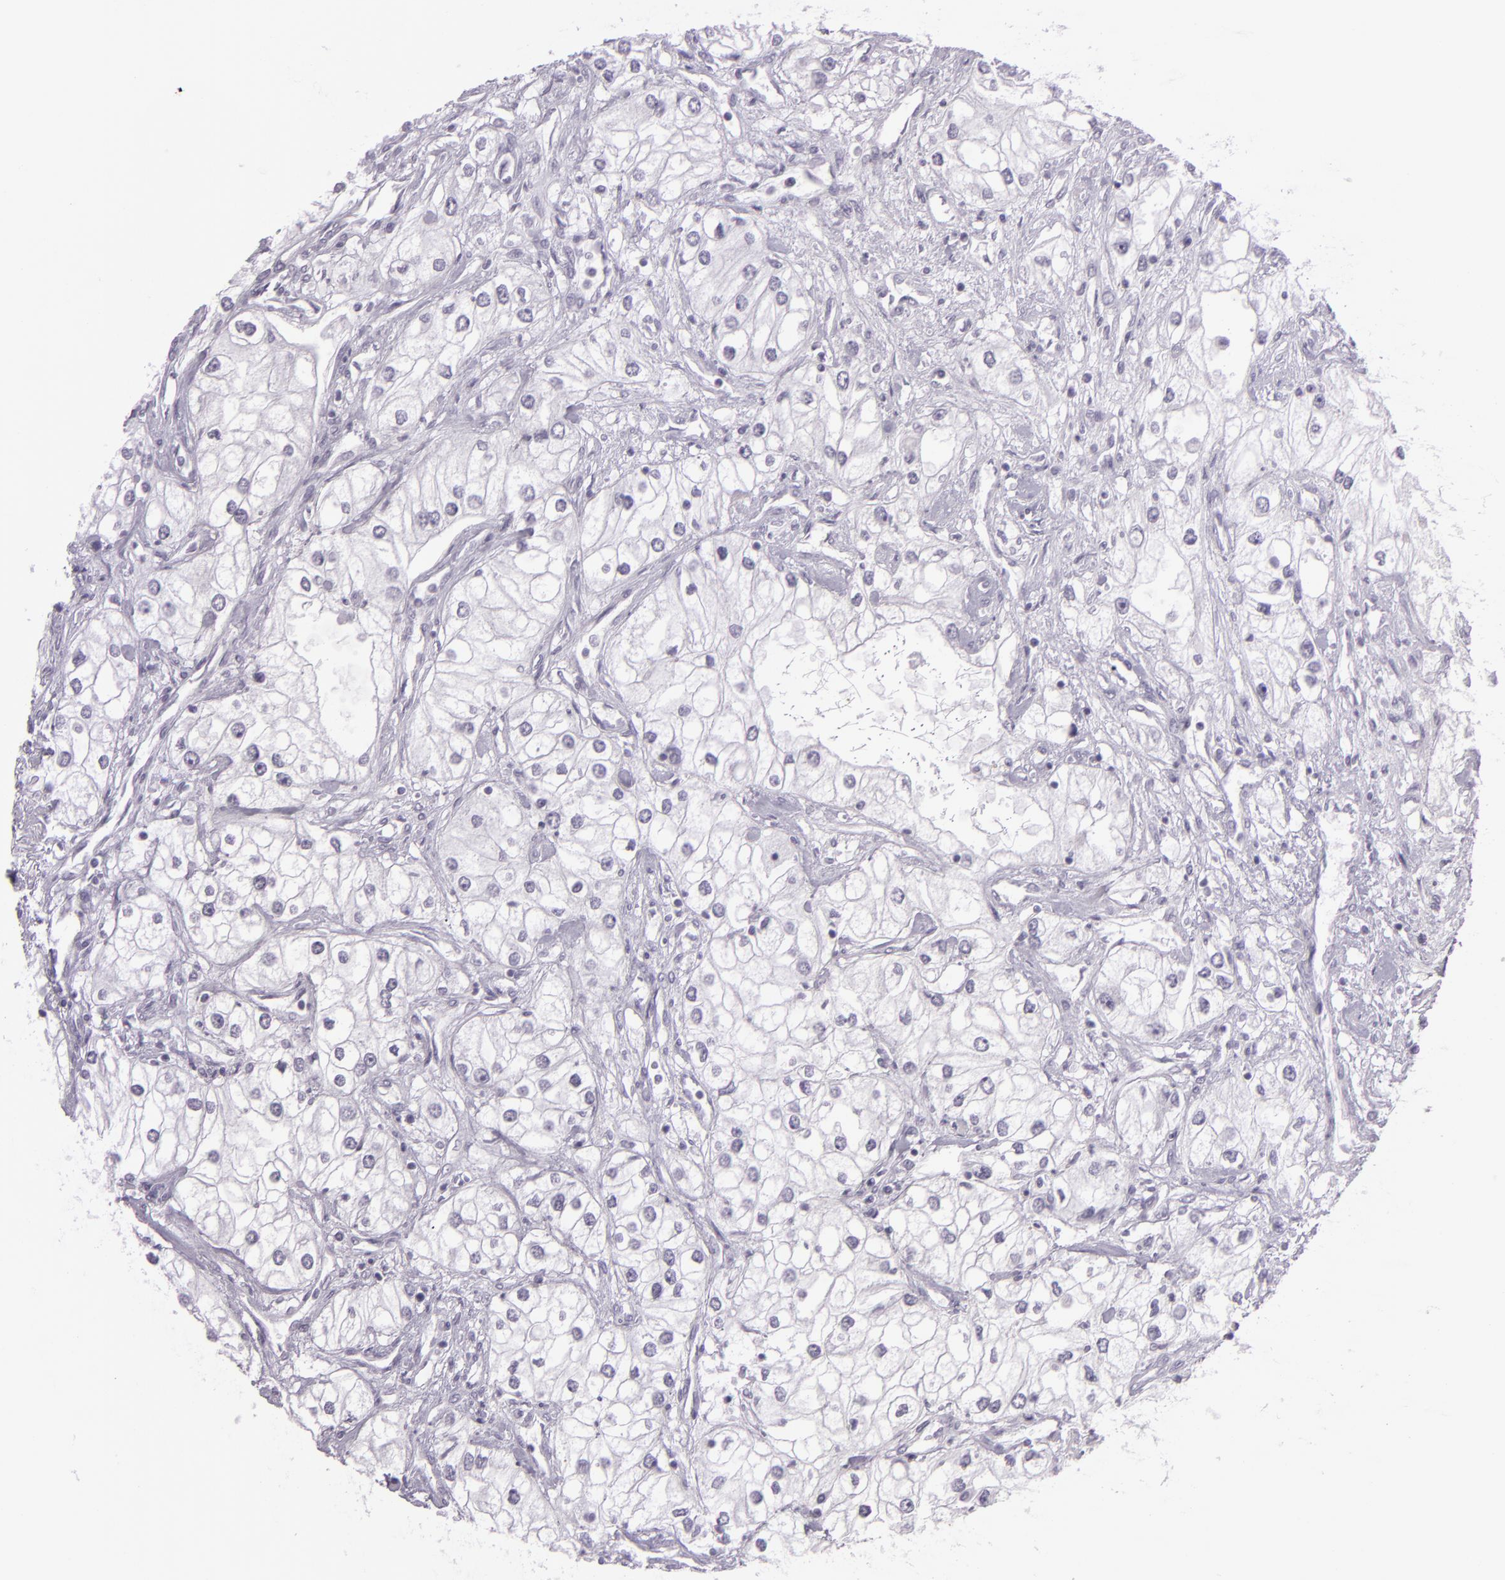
{"staining": {"intensity": "negative", "quantity": "none", "location": "none"}, "tissue": "renal cancer", "cell_type": "Tumor cells", "image_type": "cancer", "snomed": [{"axis": "morphology", "description": "Adenocarcinoma, NOS"}, {"axis": "topography", "description": "Kidney"}], "caption": "Immunohistochemistry (IHC) micrograph of adenocarcinoma (renal) stained for a protein (brown), which reveals no positivity in tumor cells.", "gene": "MUC6", "patient": {"sex": "male", "age": 57}}